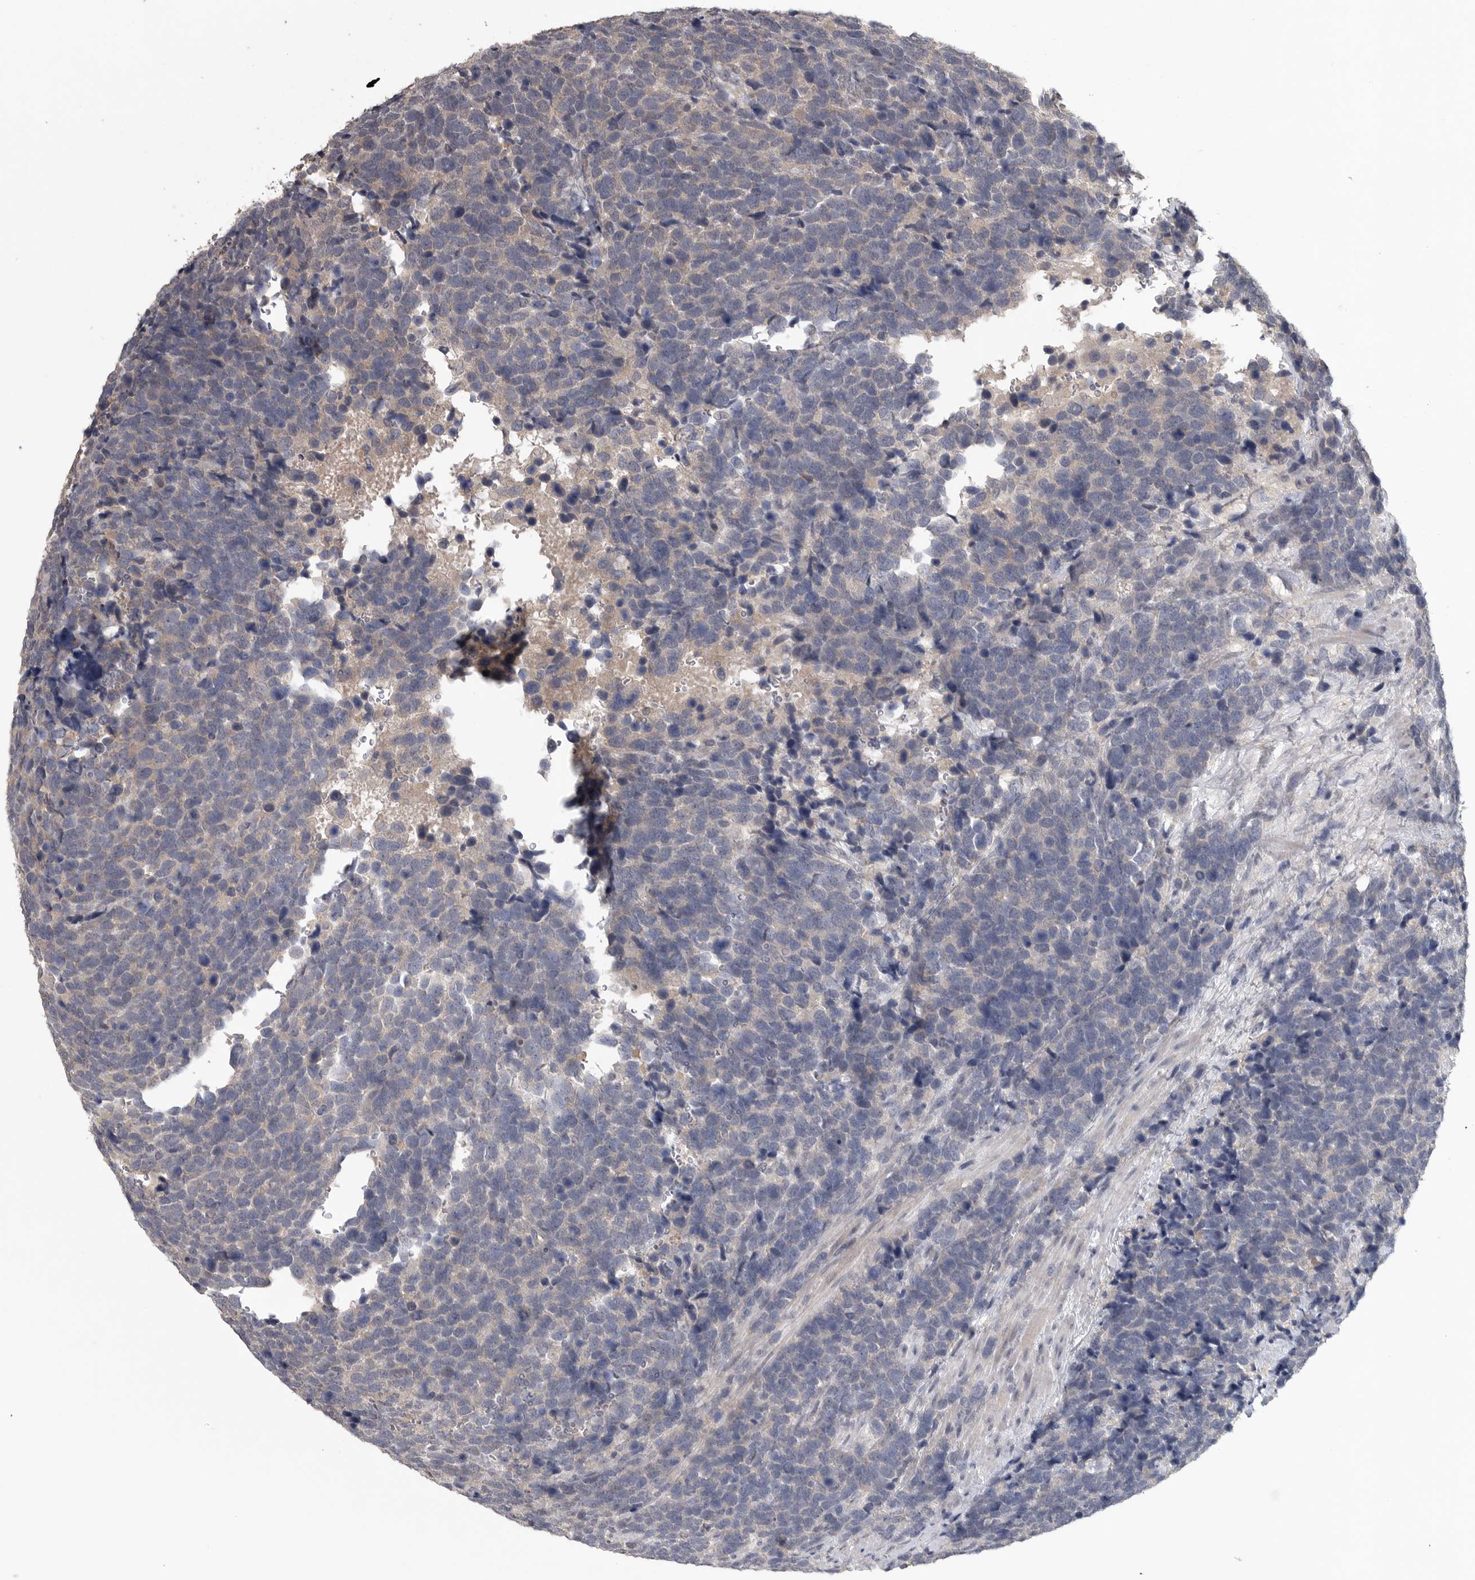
{"staining": {"intensity": "negative", "quantity": "none", "location": "none"}, "tissue": "urothelial cancer", "cell_type": "Tumor cells", "image_type": "cancer", "snomed": [{"axis": "morphology", "description": "Urothelial carcinoma, High grade"}, {"axis": "topography", "description": "Urinary bladder"}], "caption": "Tumor cells show no significant protein staining in high-grade urothelial carcinoma. (Immunohistochemistry (ihc), brightfield microscopy, high magnification).", "gene": "ZNF114", "patient": {"sex": "female", "age": 82}}